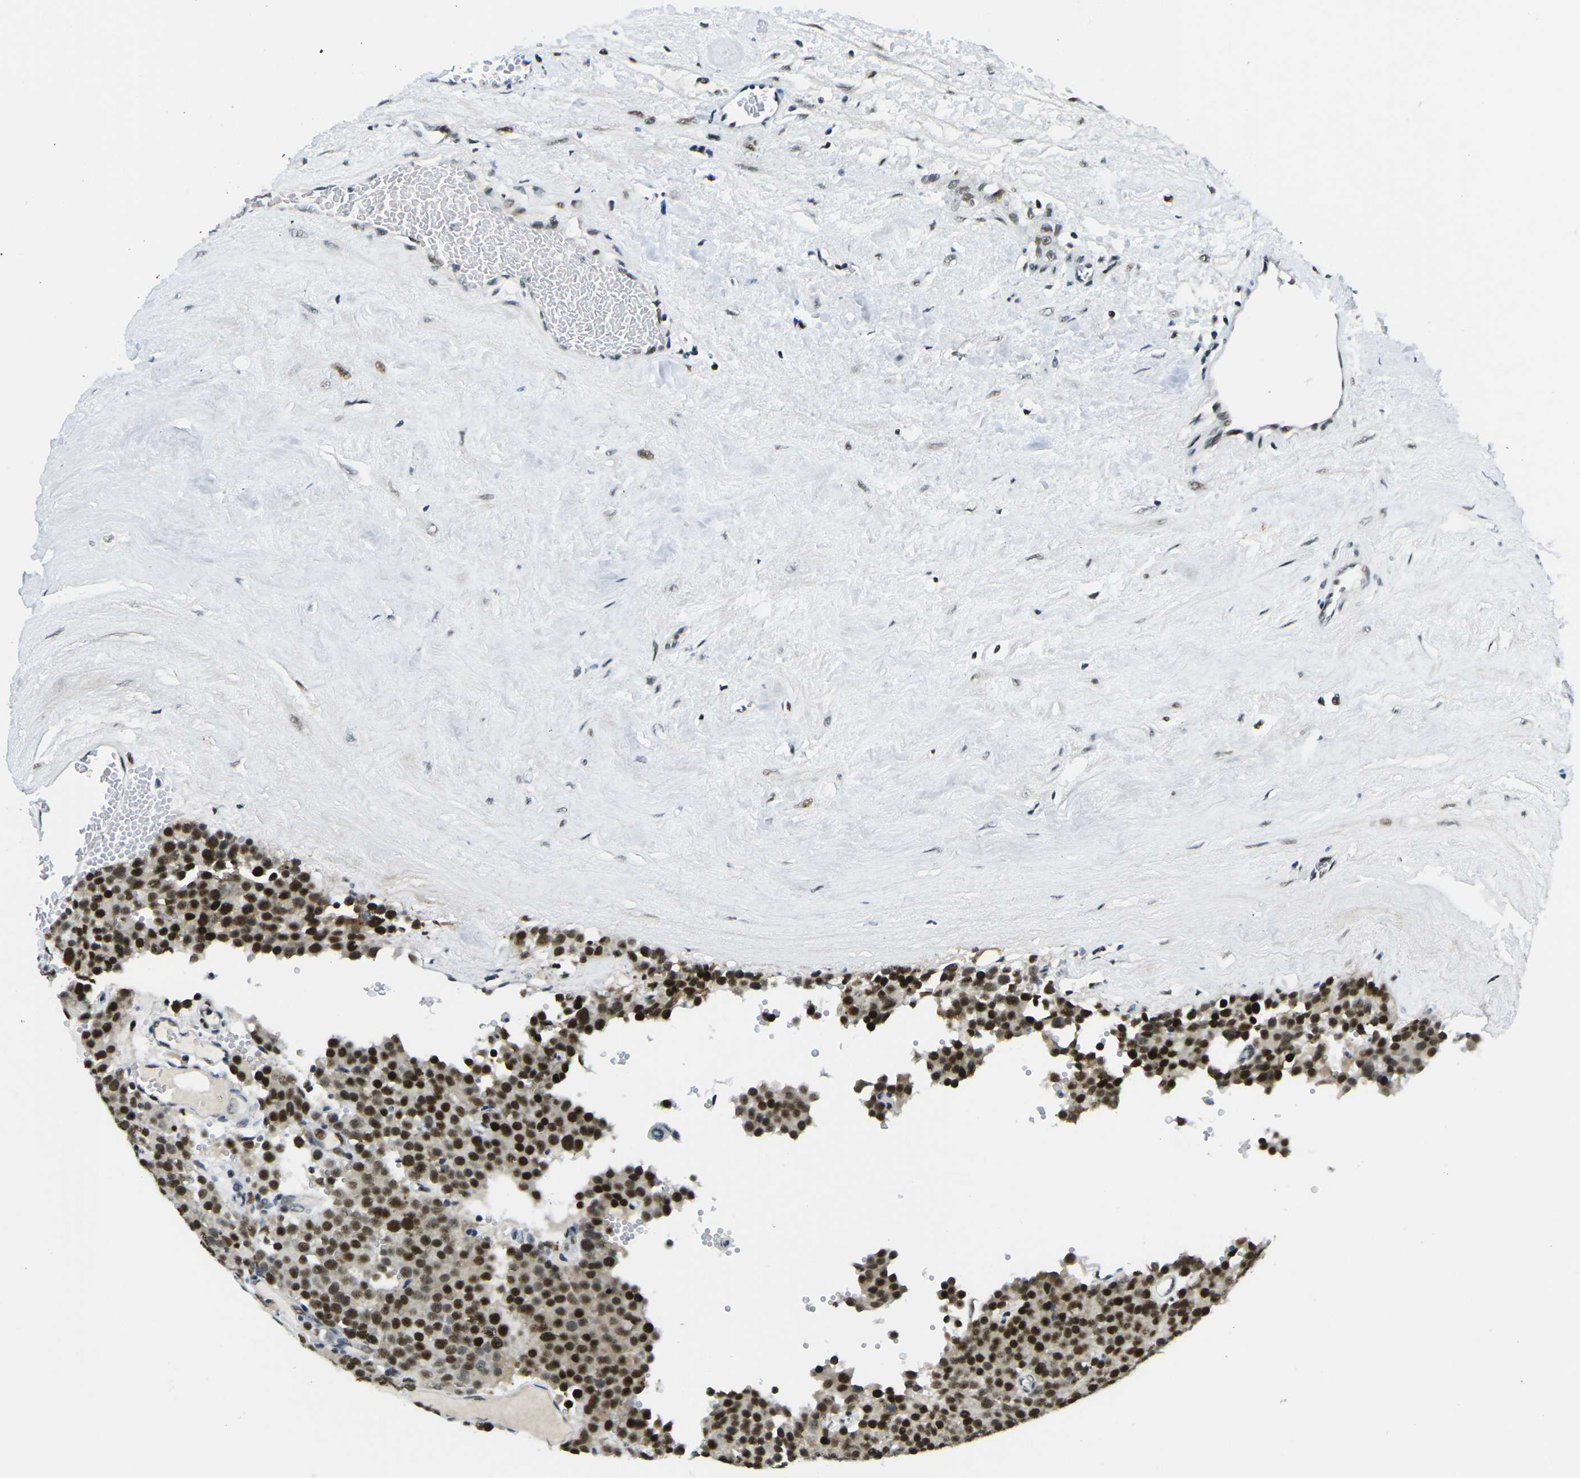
{"staining": {"intensity": "strong", "quantity": ">75%", "location": "nuclear"}, "tissue": "testis cancer", "cell_type": "Tumor cells", "image_type": "cancer", "snomed": [{"axis": "morphology", "description": "Normal tissue, NOS"}, {"axis": "morphology", "description": "Seminoma, NOS"}, {"axis": "topography", "description": "Testis"}], "caption": "Immunohistochemistry (IHC) micrograph of neoplastic tissue: seminoma (testis) stained using IHC demonstrates high levels of strong protein expression localized specifically in the nuclear of tumor cells, appearing as a nuclear brown color.", "gene": "PRPF8", "patient": {"sex": "male", "age": 71}}